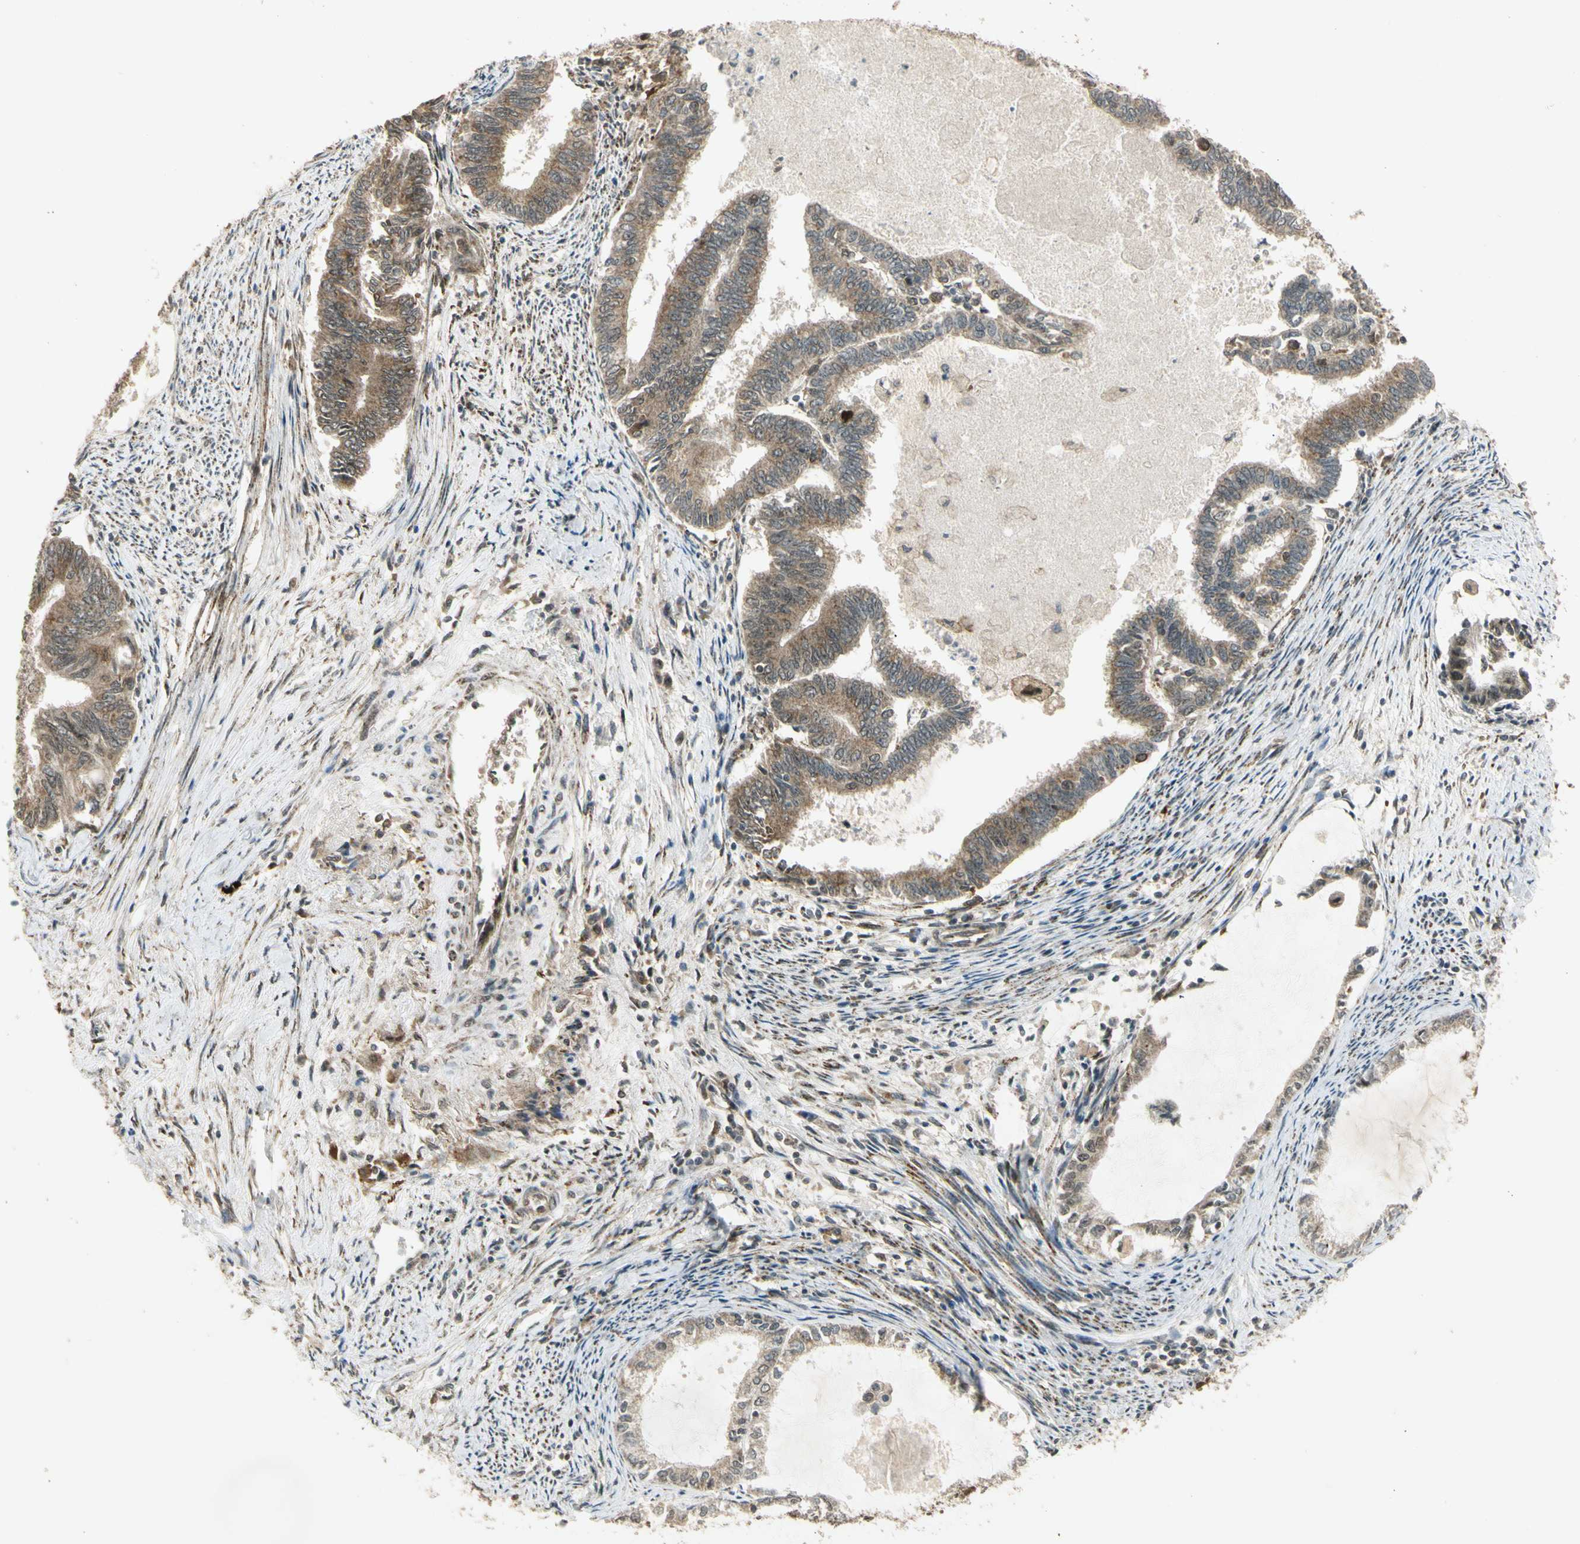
{"staining": {"intensity": "moderate", "quantity": "25%-75%", "location": "cytoplasmic/membranous"}, "tissue": "endometrial cancer", "cell_type": "Tumor cells", "image_type": "cancer", "snomed": [{"axis": "morphology", "description": "Adenocarcinoma, NOS"}, {"axis": "topography", "description": "Endometrium"}], "caption": "Endometrial cancer stained with a brown dye demonstrates moderate cytoplasmic/membranous positive expression in about 25%-75% of tumor cells.", "gene": "ZNF135", "patient": {"sex": "female", "age": 86}}